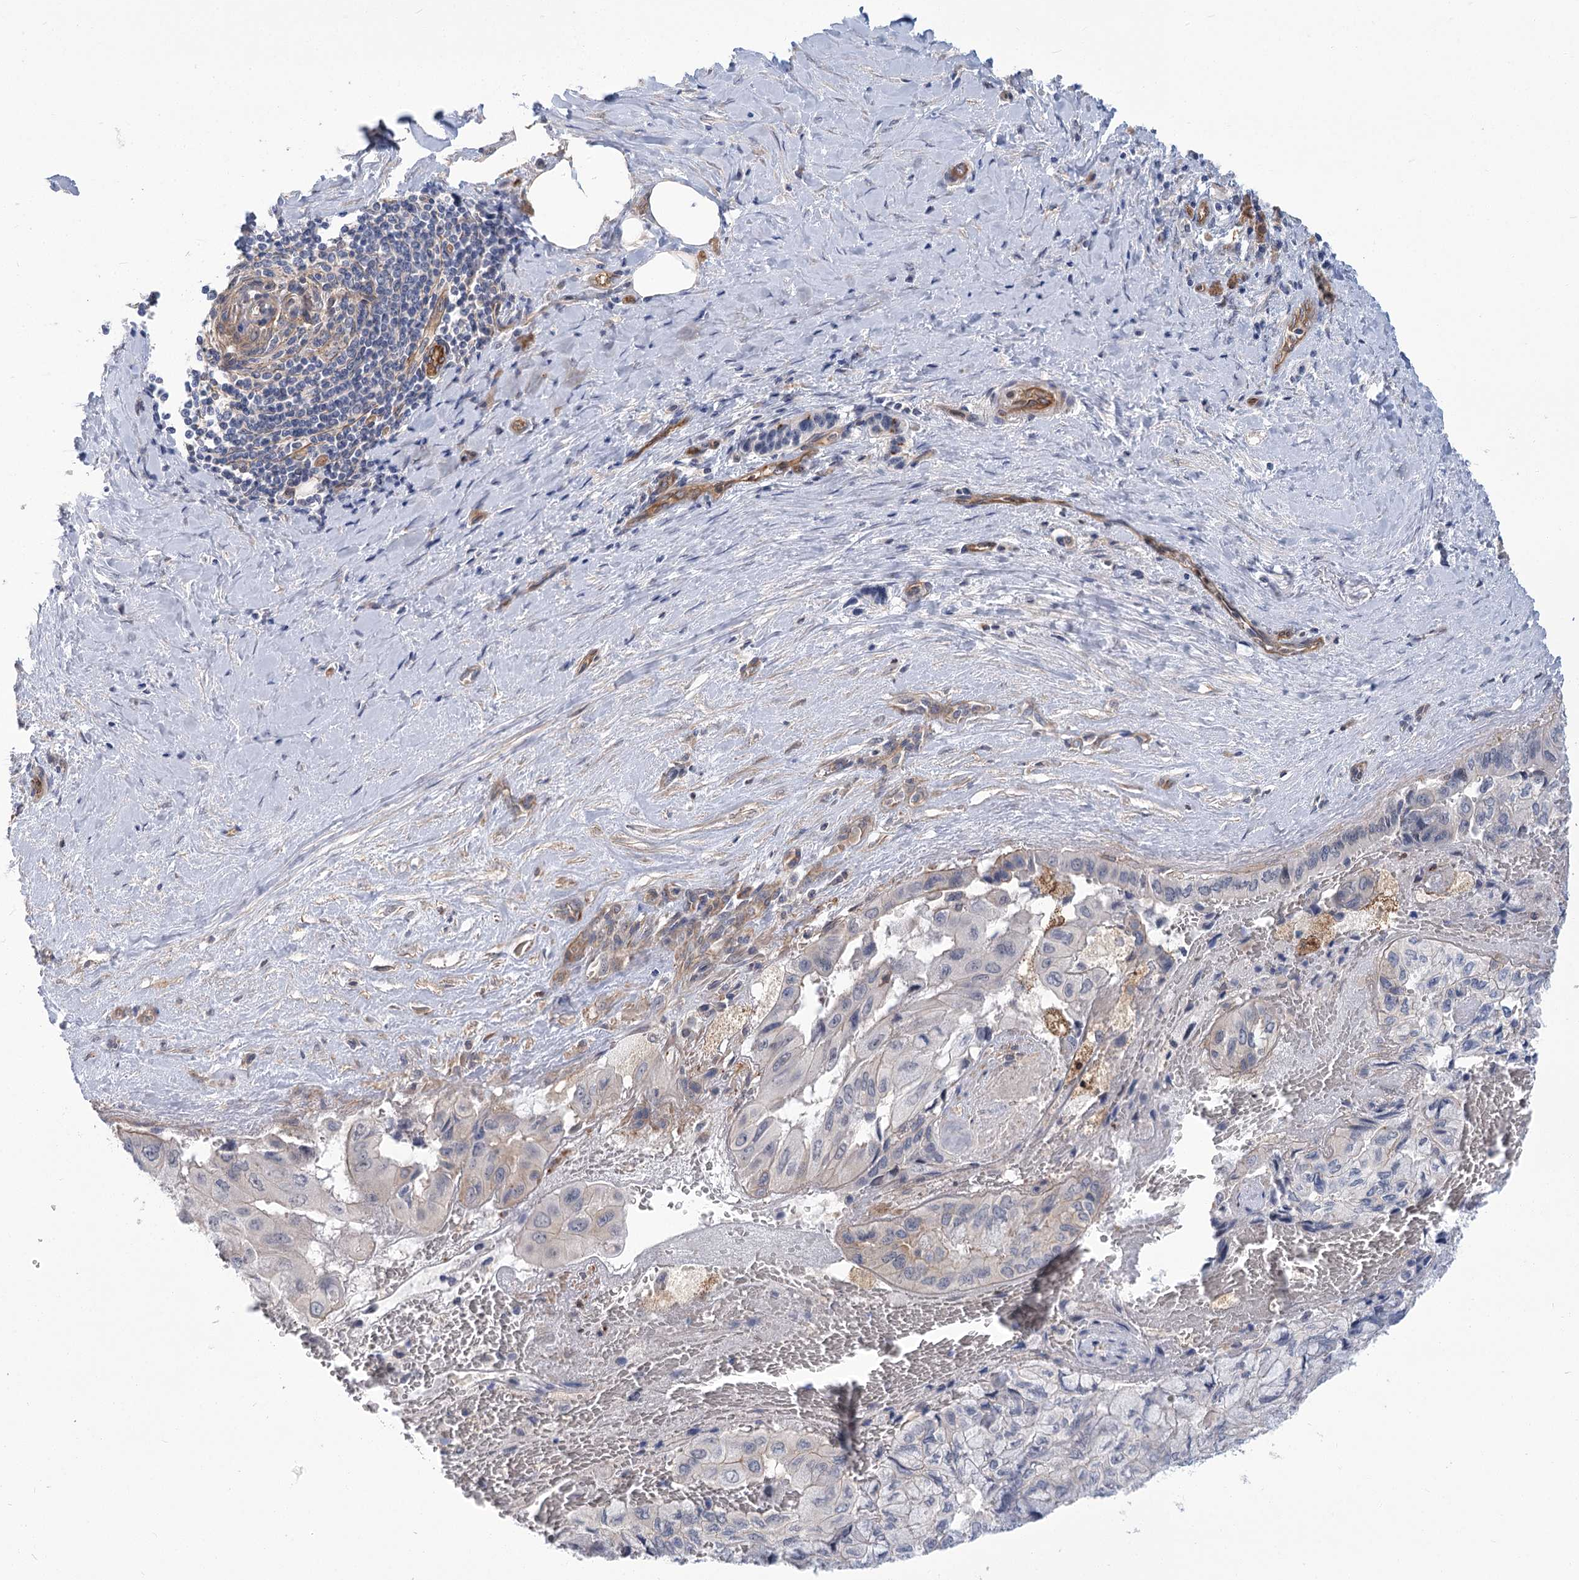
{"staining": {"intensity": "weak", "quantity": "<25%", "location": "cytoplasmic/membranous"}, "tissue": "pancreatic cancer", "cell_type": "Tumor cells", "image_type": "cancer", "snomed": [{"axis": "morphology", "description": "Adenocarcinoma, NOS"}, {"axis": "topography", "description": "Pancreas"}], "caption": "Immunohistochemical staining of pancreatic cancer reveals no significant positivity in tumor cells. Nuclei are stained in blue.", "gene": "THAP6", "patient": {"sex": "male", "age": 51}}